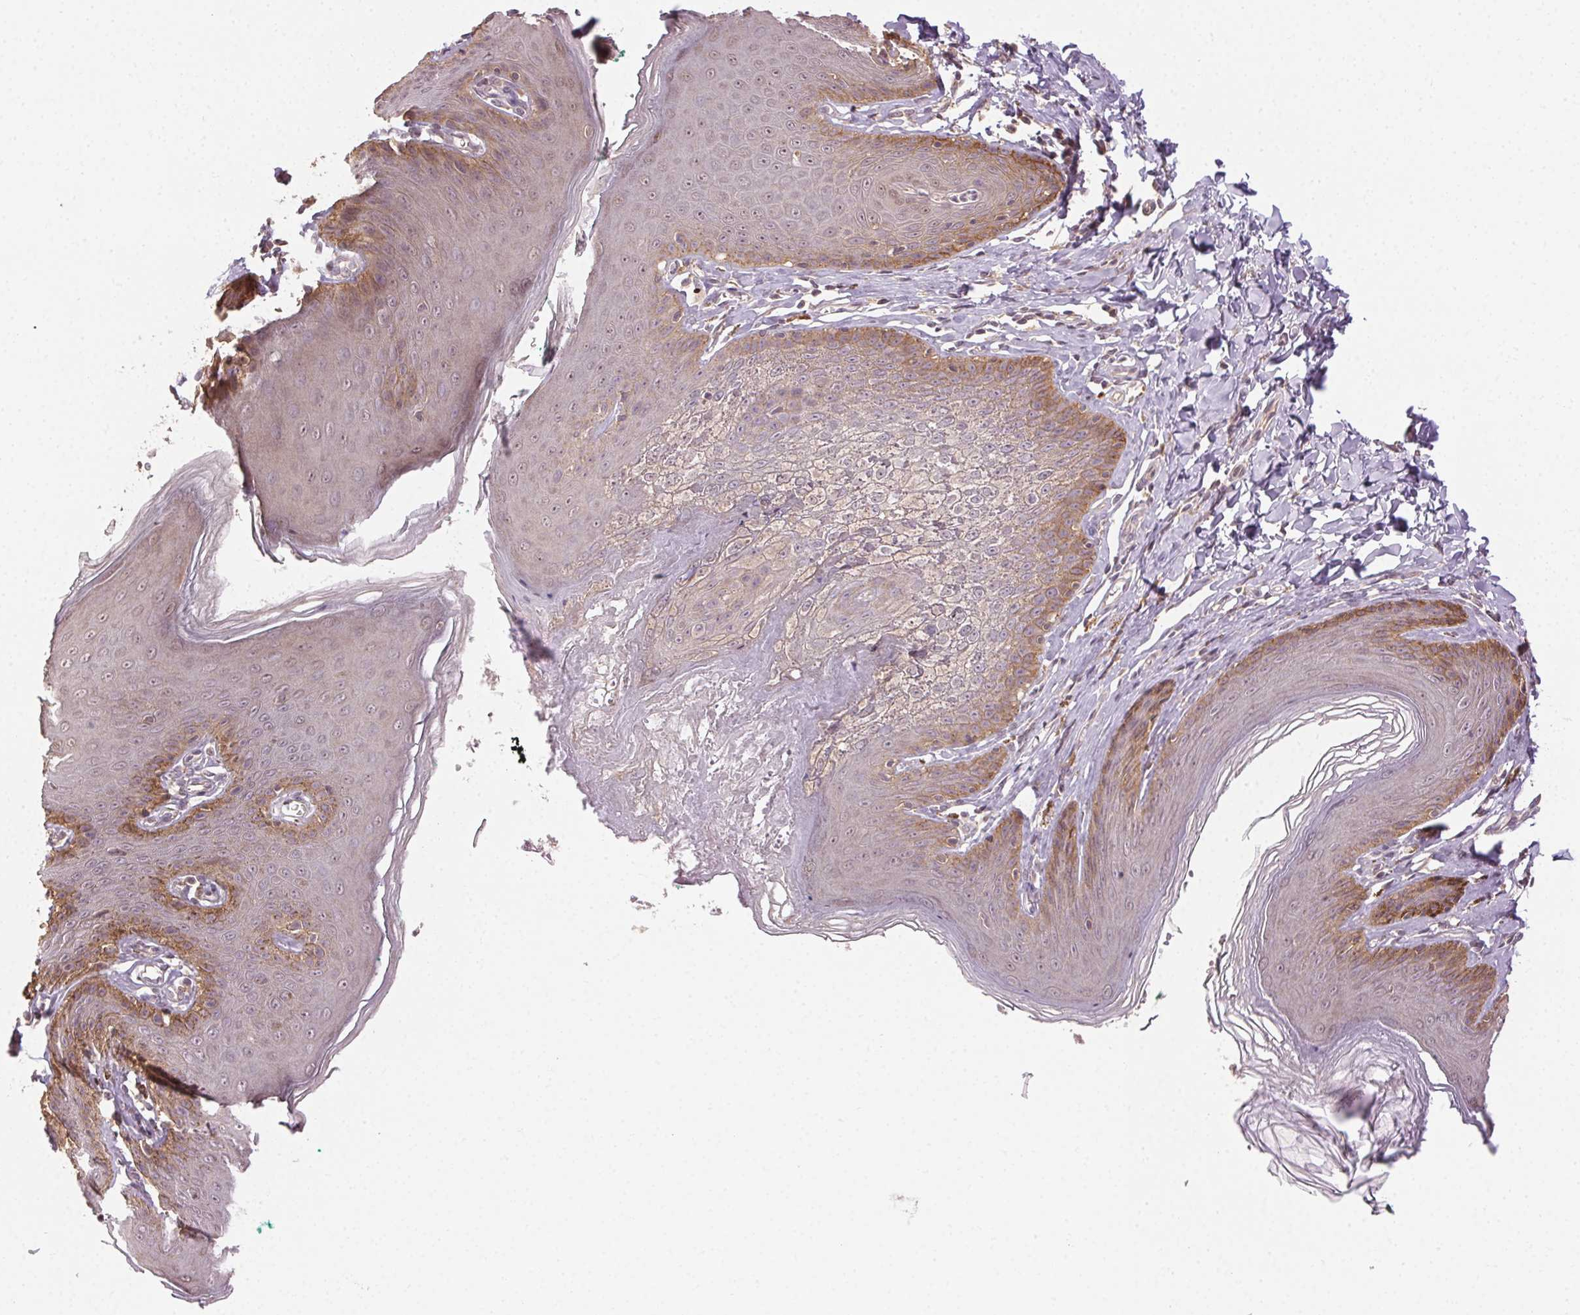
{"staining": {"intensity": "moderate", "quantity": "<25%", "location": "cytoplasmic/membranous"}, "tissue": "skin", "cell_type": "Epidermal cells", "image_type": "normal", "snomed": [{"axis": "morphology", "description": "Normal tissue, NOS"}, {"axis": "topography", "description": "Vulva"}, {"axis": "topography", "description": "Peripheral nerve tissue"}], "caption": "Normal skin was stained to show a protein in brown. There is low levels of moderate cytoplasmic/membranous positivity in approximately <25% of epidermal cells. Using DAB (brown) and hematoxylin (blue) stains, captured at high magnification using brightfield microscopy.", "gene": "ATP1B3", "patient": {"sex": "female", "age": 66}}